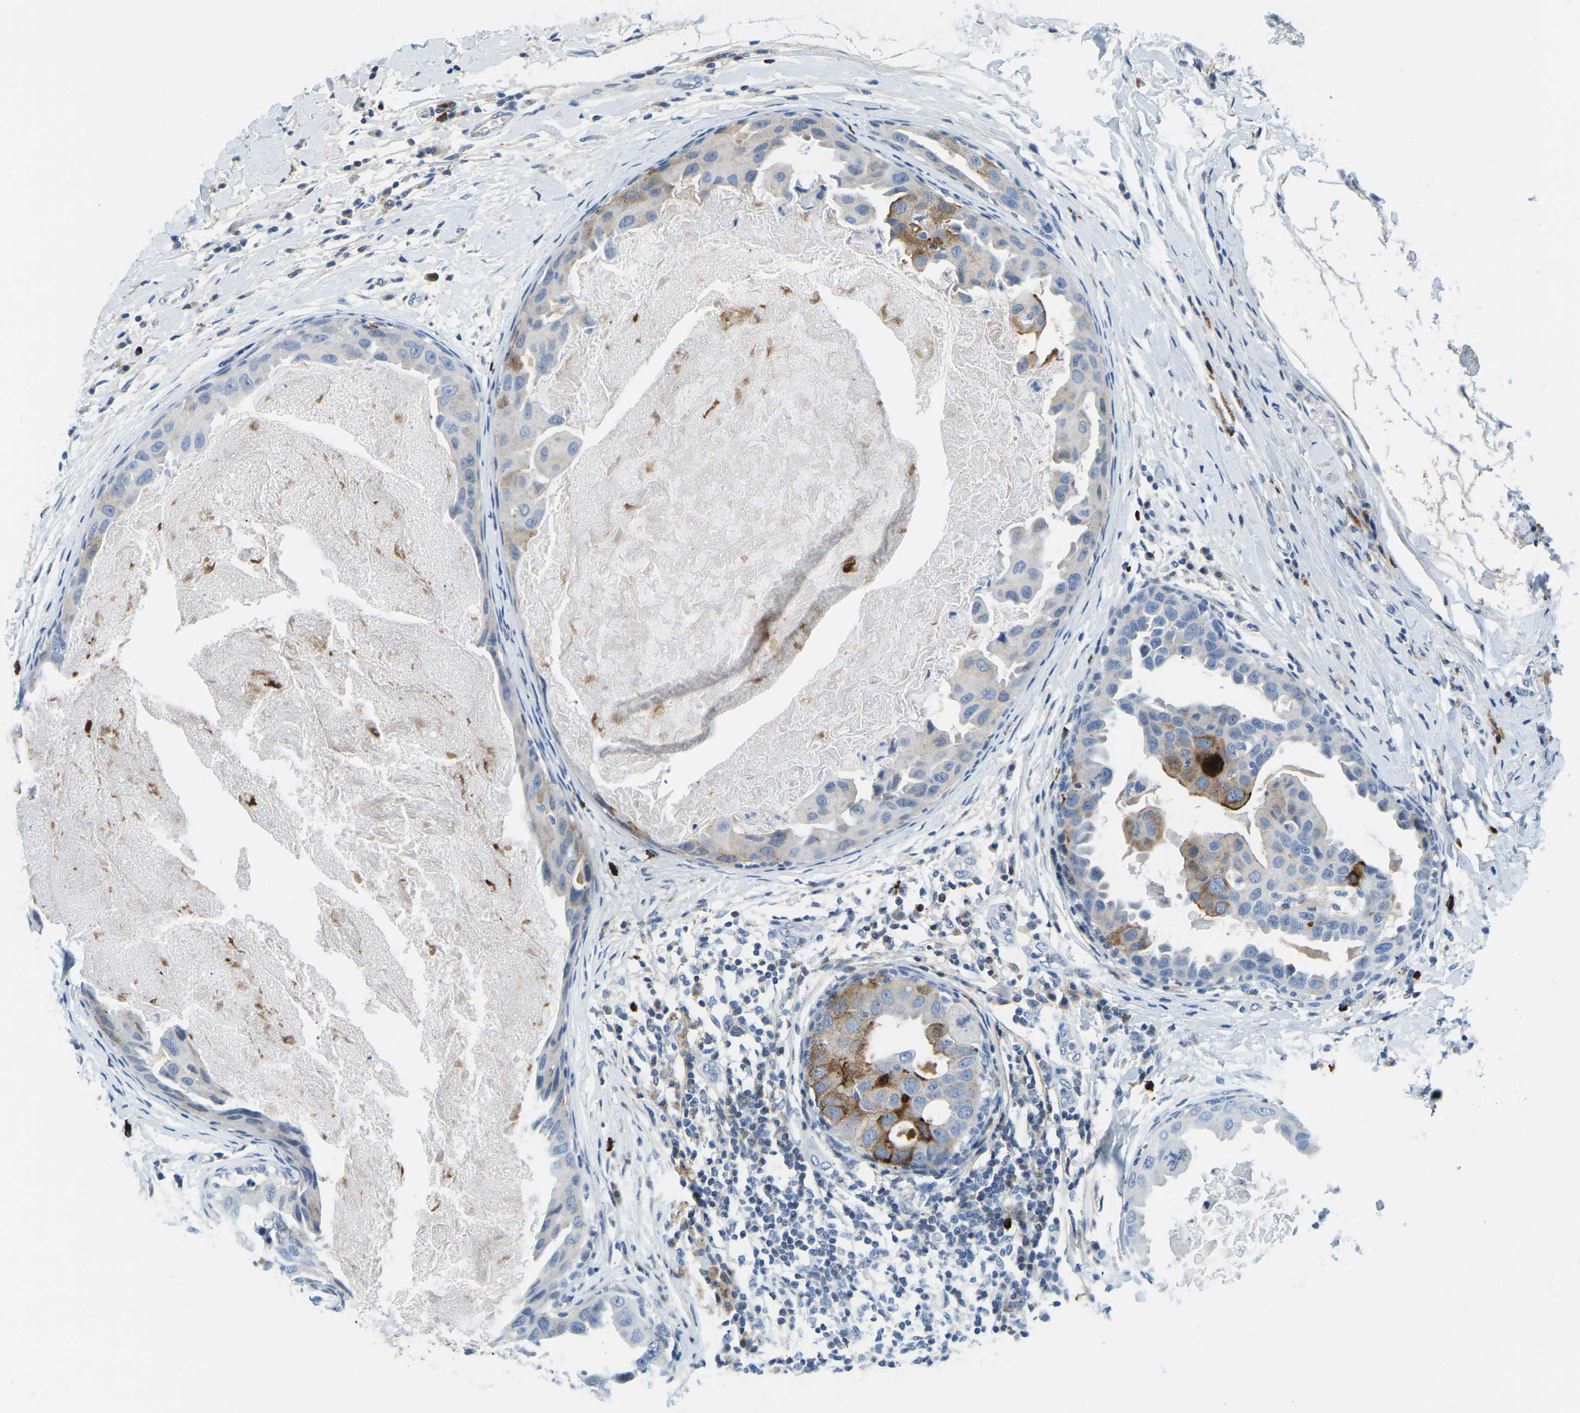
{"staining": {"intensity": "moderate", "quantity": "<25%", "location": "cytoplasmic/membranous"}, "tissue": "breast cancer", "cell_type": "Tumor cells", "image_type": "cancer", "snomed": [{"axis": "morphology", "description": "Duct carcinoma"}, {"axis": "topography", "description": "Breast"}], "caption": "Breast cancer (infiltrating ductal carcinoma) stained with DAB immunohistochemistry reveals low levels of moderate cytoplasmic/membranous expression in about <25% of tumor cells.", "gene": "CFB", "patient": {"sex": "female", "age": 27}}